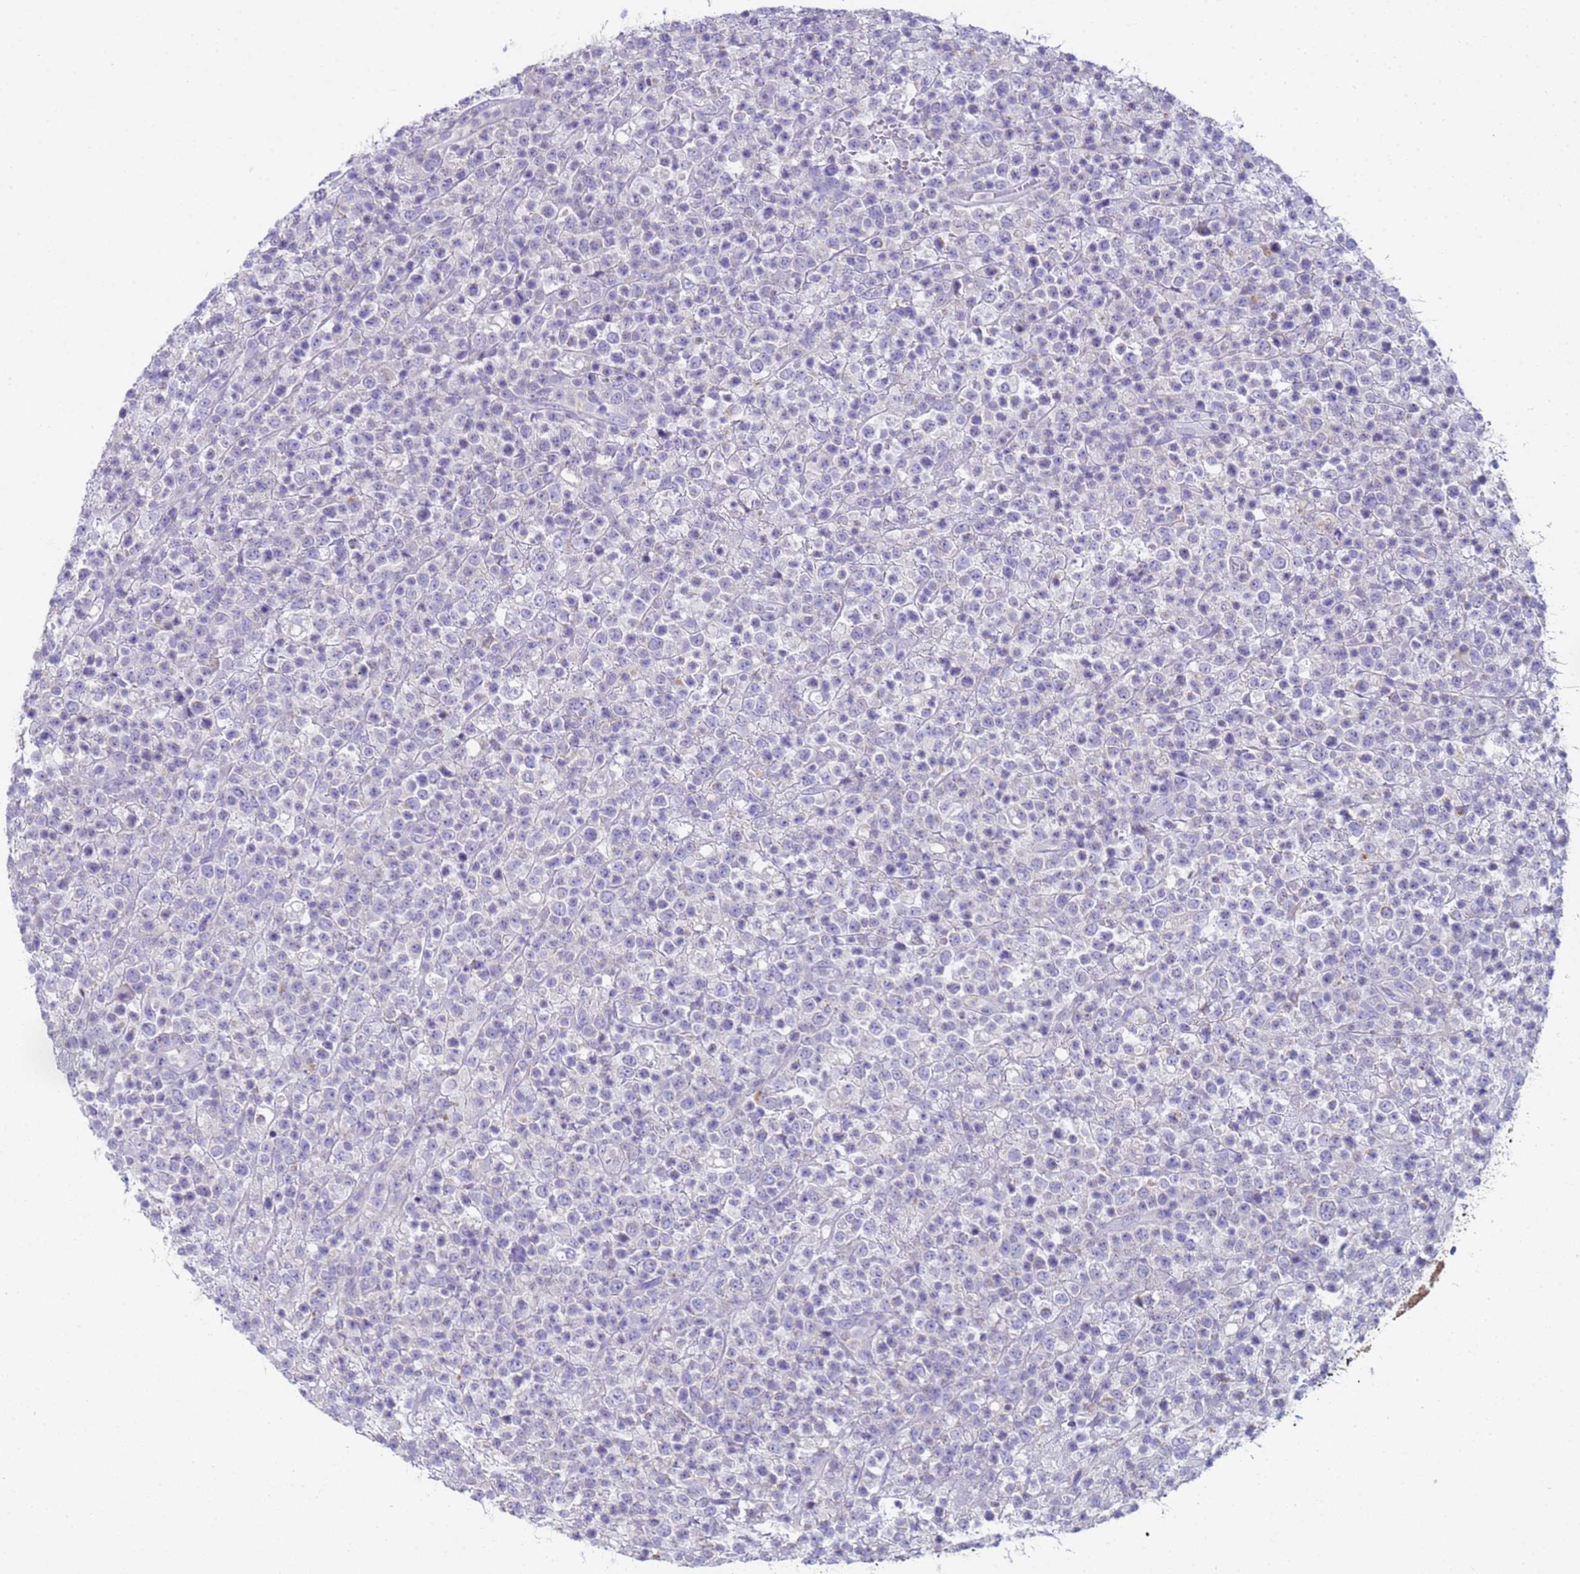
{"staining": {"intensity": "negative", "quantity": "none", "location": "none"}, "tissue": "lymphoma", "cell_type": "Tumor cells", "image_type": "cancer", "snomed": [{"axis": "morphology", "description": "Malignant lymphoma, non-Hodgkin's type, High grade"}, {"axis": "topography", "description": "Colon"}], "caption": "Lymphoma was stained to show a protein in brown. There is no significant staining in tumor cells. Brightfield microscopy of immunohistochemistry (IHC) stained with DAB (3,3'-diaminobenzidine) (brown) and hematoxylin (blue), captured at high magnification.", "gene": "CR1", "patient": {"sex": "female", "age": 53}}